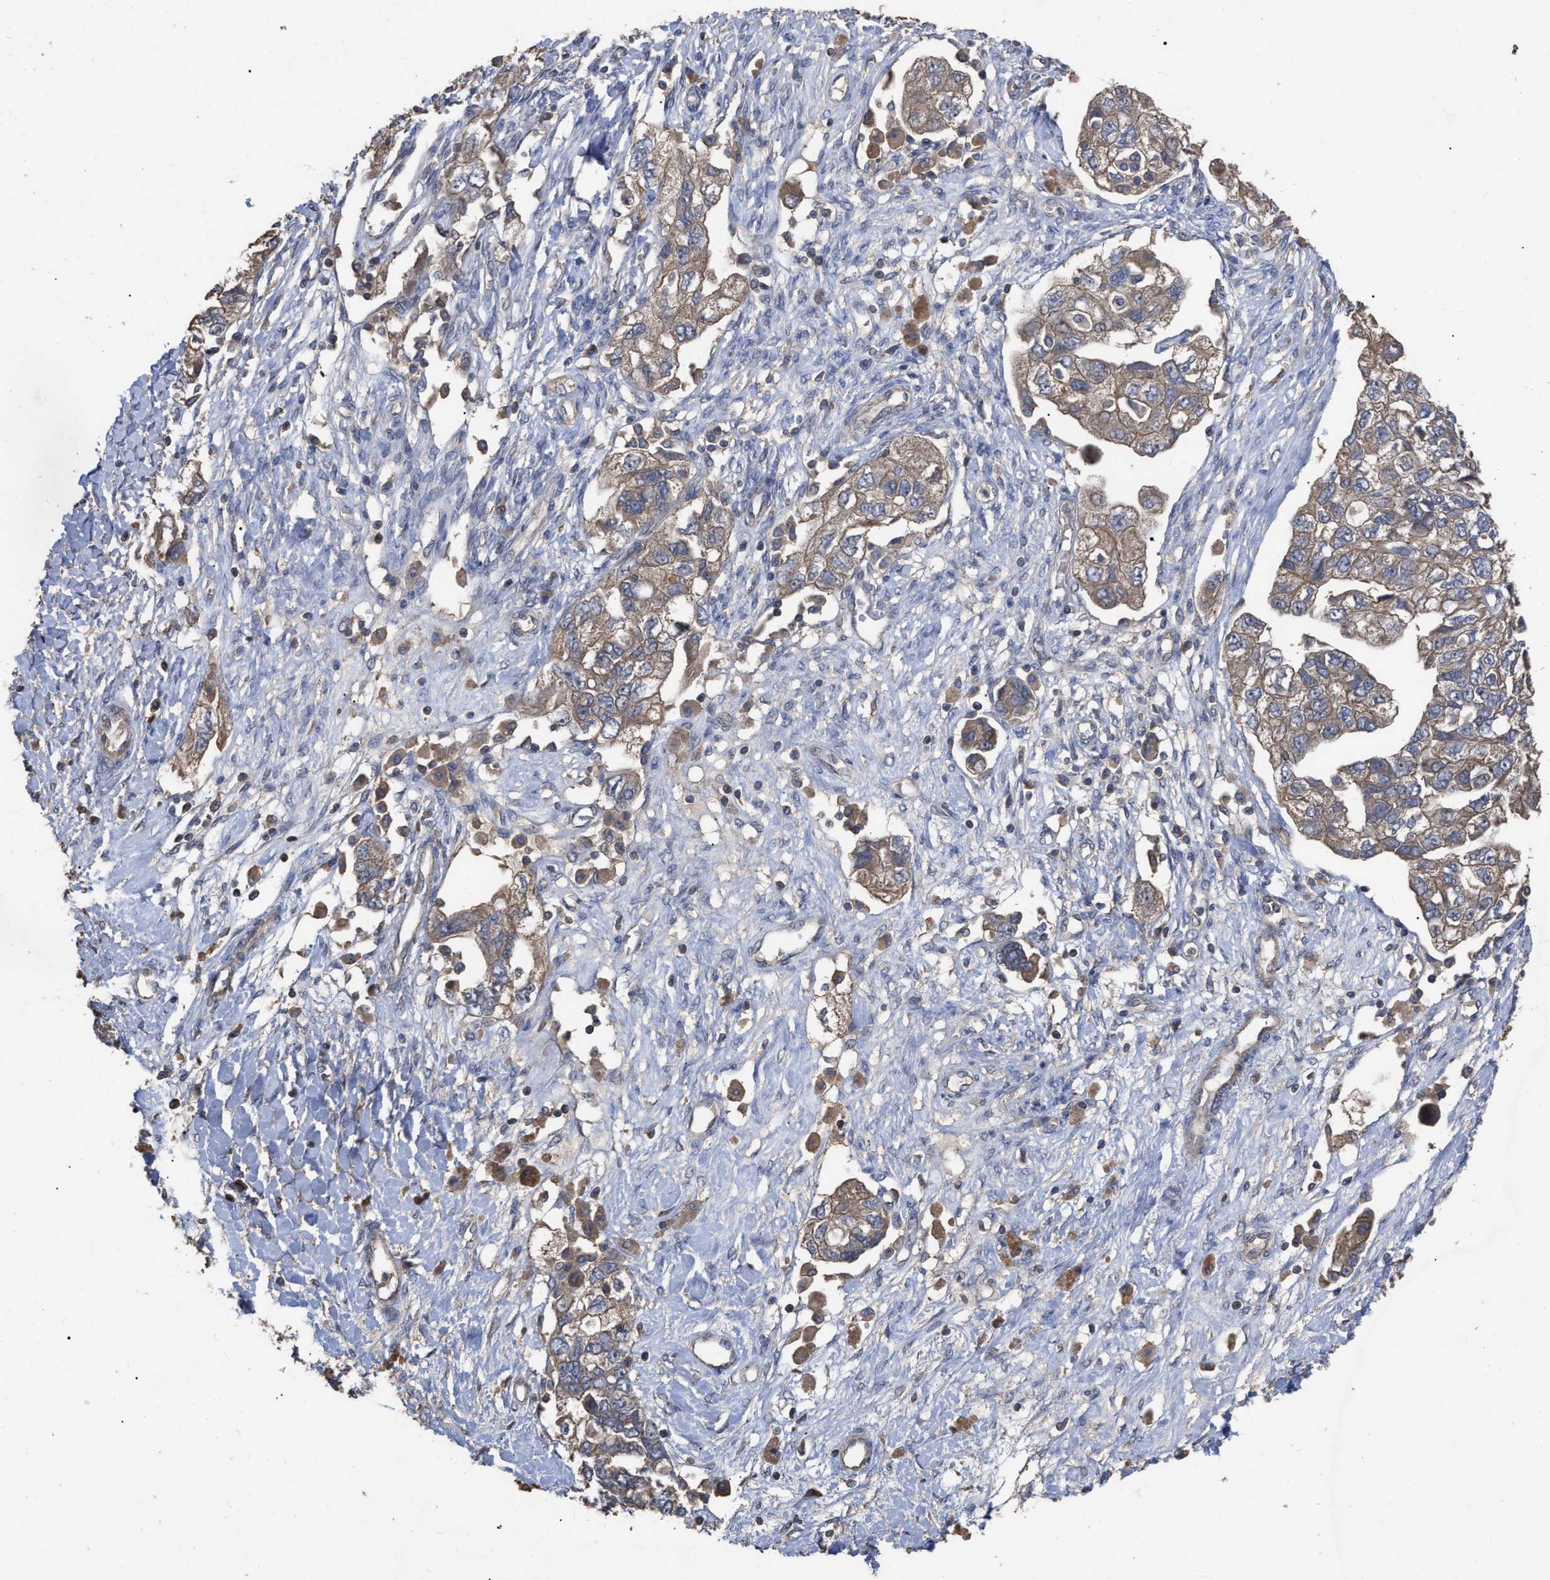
{"staining": {"intensity": "weak", "quantity": ">75%", "location": "cytoplasmic/membranous"}, "tissue": "ovarian cancer", "cell_type": "Tumor cells", "image_type": "cancer", "snomed": [{"axis": "morphology", "description": "Carcinoma, NOS"}, {"axis": "morphology", "description": "Cystadenocarcinoma, serous, NOS"}, {"axis": "topography", "description": "Ovary"}], "caption": "A high-resolution image shows immunohistochemistry staining of ovarian carcinoma, which shows weak cytoplasmic/membranous positivity in approximately >75% of tumor cells.", "gene": "BTN2A1", "patient": {"sex": "female", "age": 69}}